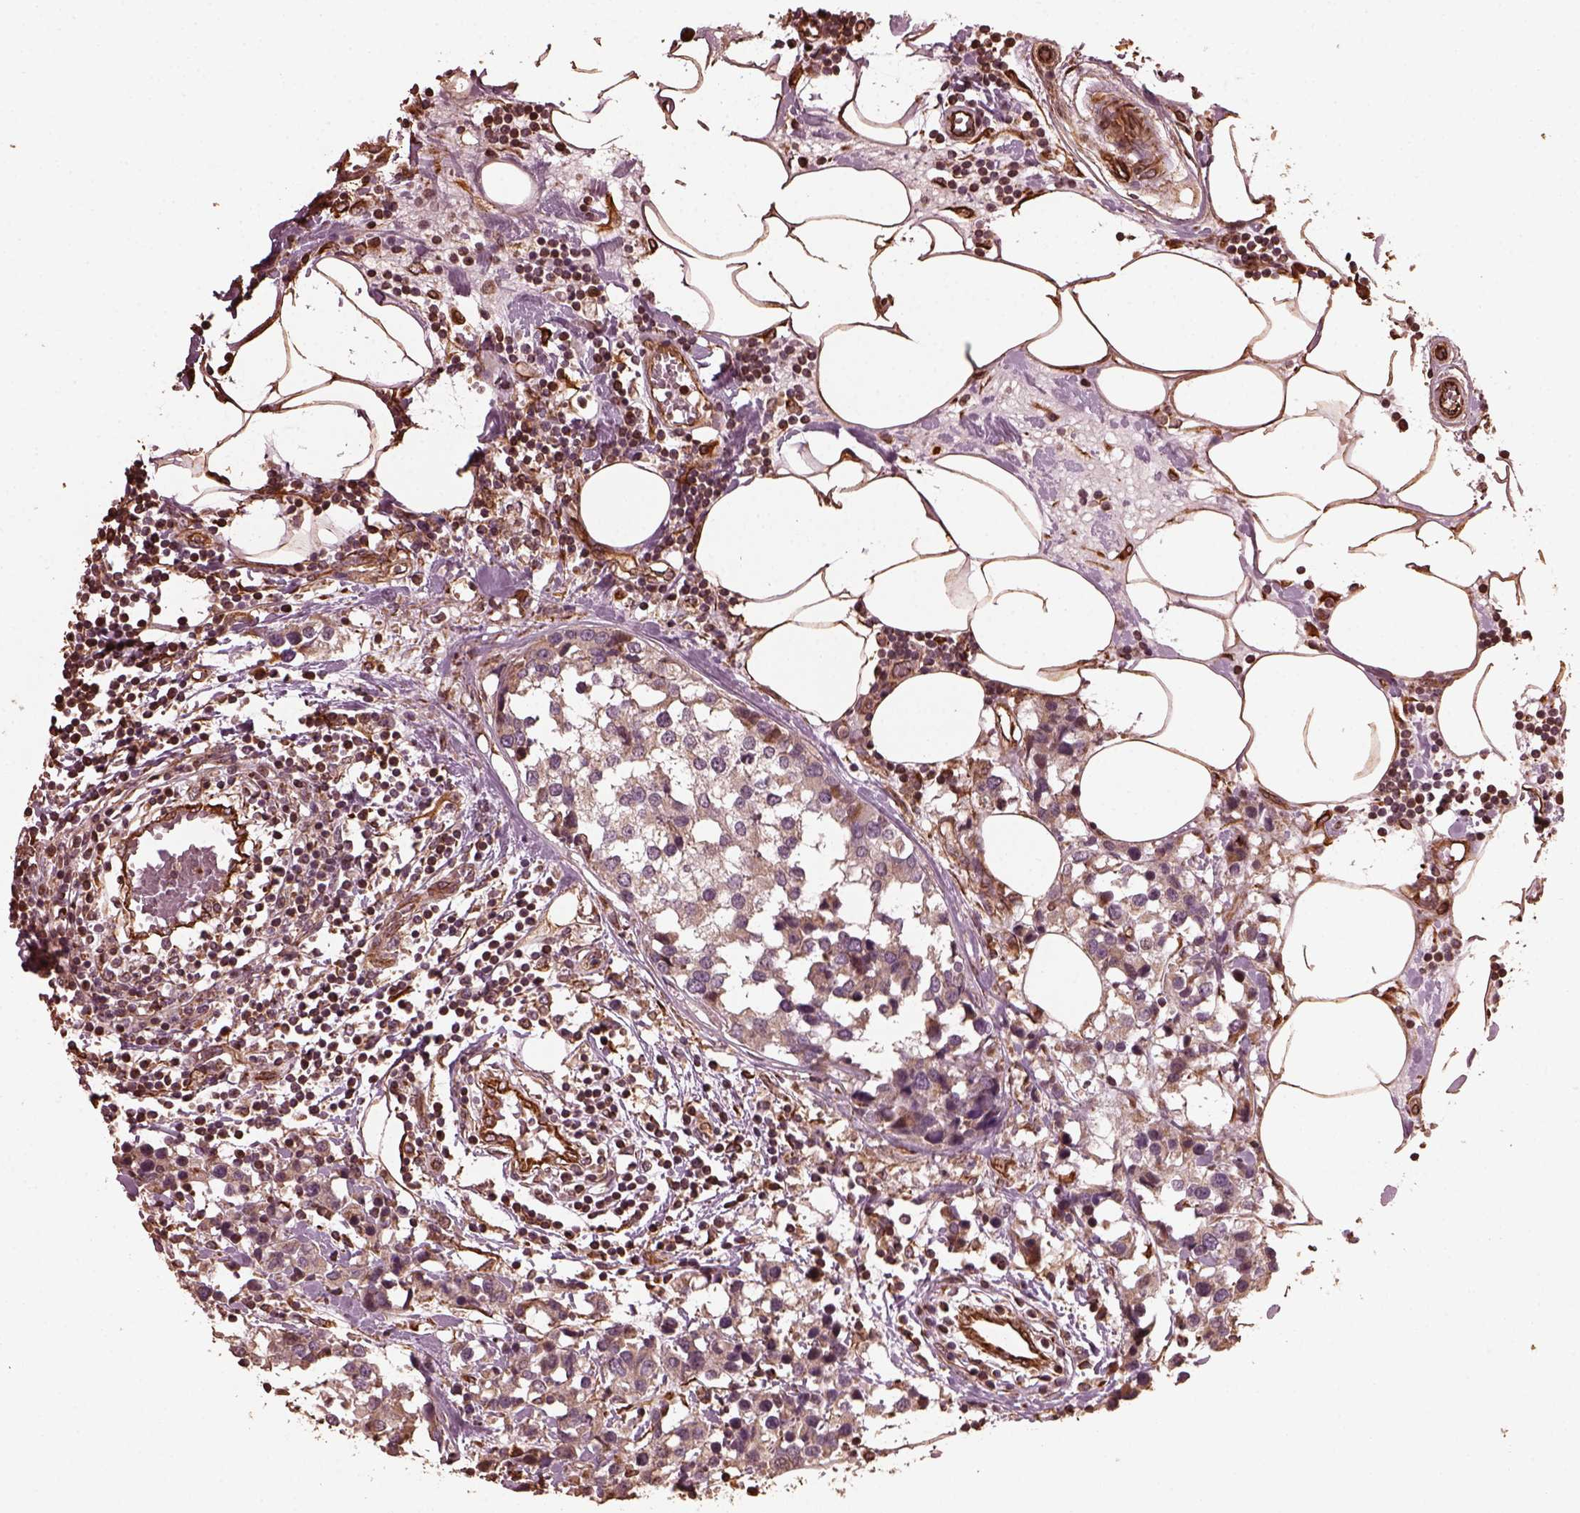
{"staining": {"intensity": "weak", "quantity": "25%-75%", "location": "cytoplasmic/membranous"}, "tissue": "breast cancer", "cell_type": "Tumor cells", "image_type": "cancer", "snomed": [{"axis": "morphology", "description": "Lobular carcinoma"}, {"axis": "topography", "description": "Breast"}], "caption": "A low amount of weak cytoplasmic/membranous staining is appreciated in approximately 25%-75% of tumor cells in breast cancer (lobular carcinoma) tissue.", "gene": "GTPBP1", "patient": {"sex": "female", "age": 59}}